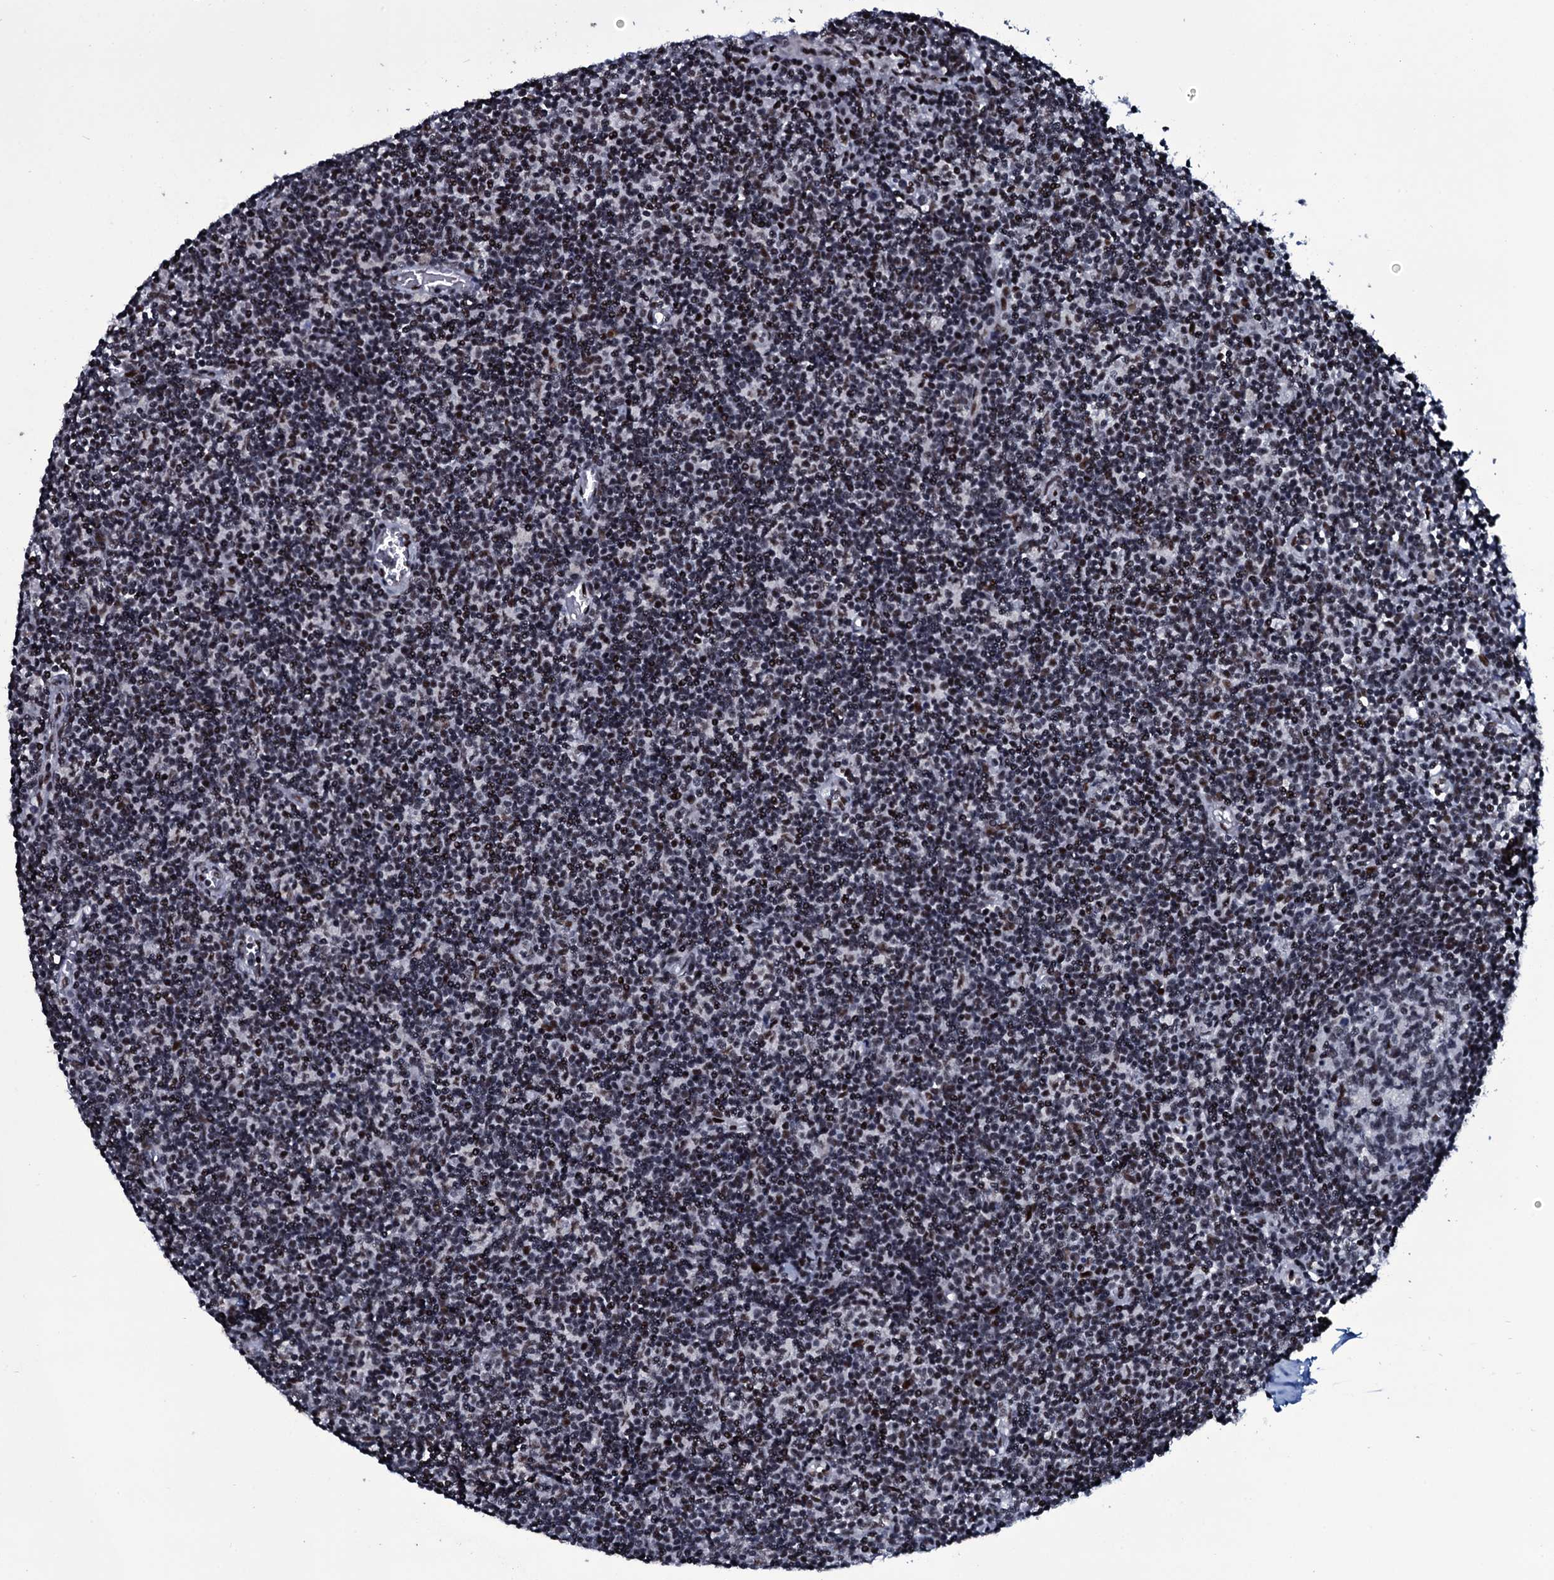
{"staining": {"intensity": "moderate", "quantity": "<25%", "location": "nuclear"}, "tissue": "lymph node", "cell_type": "Germinal center cells", "image_type": "normal", "snomed": [{"axis": "morphology", "description": "Normal tissue, NOS"}, {"axis": "topography", "description": "Lymph node"}], "caption": "Brown immunohistochemical staining in benign lymph node exhibits moderate nuclear positivity in approximately <25% of germinal center cells. The protein is stained brown, and the nuclei are stained in blue (DAB (3,3'-diaminobenzidine) IHC with brightfield microscopy, high magnification).", "gene": "ZMIZ2", "patient": {"sex": "female", "age": 55}}